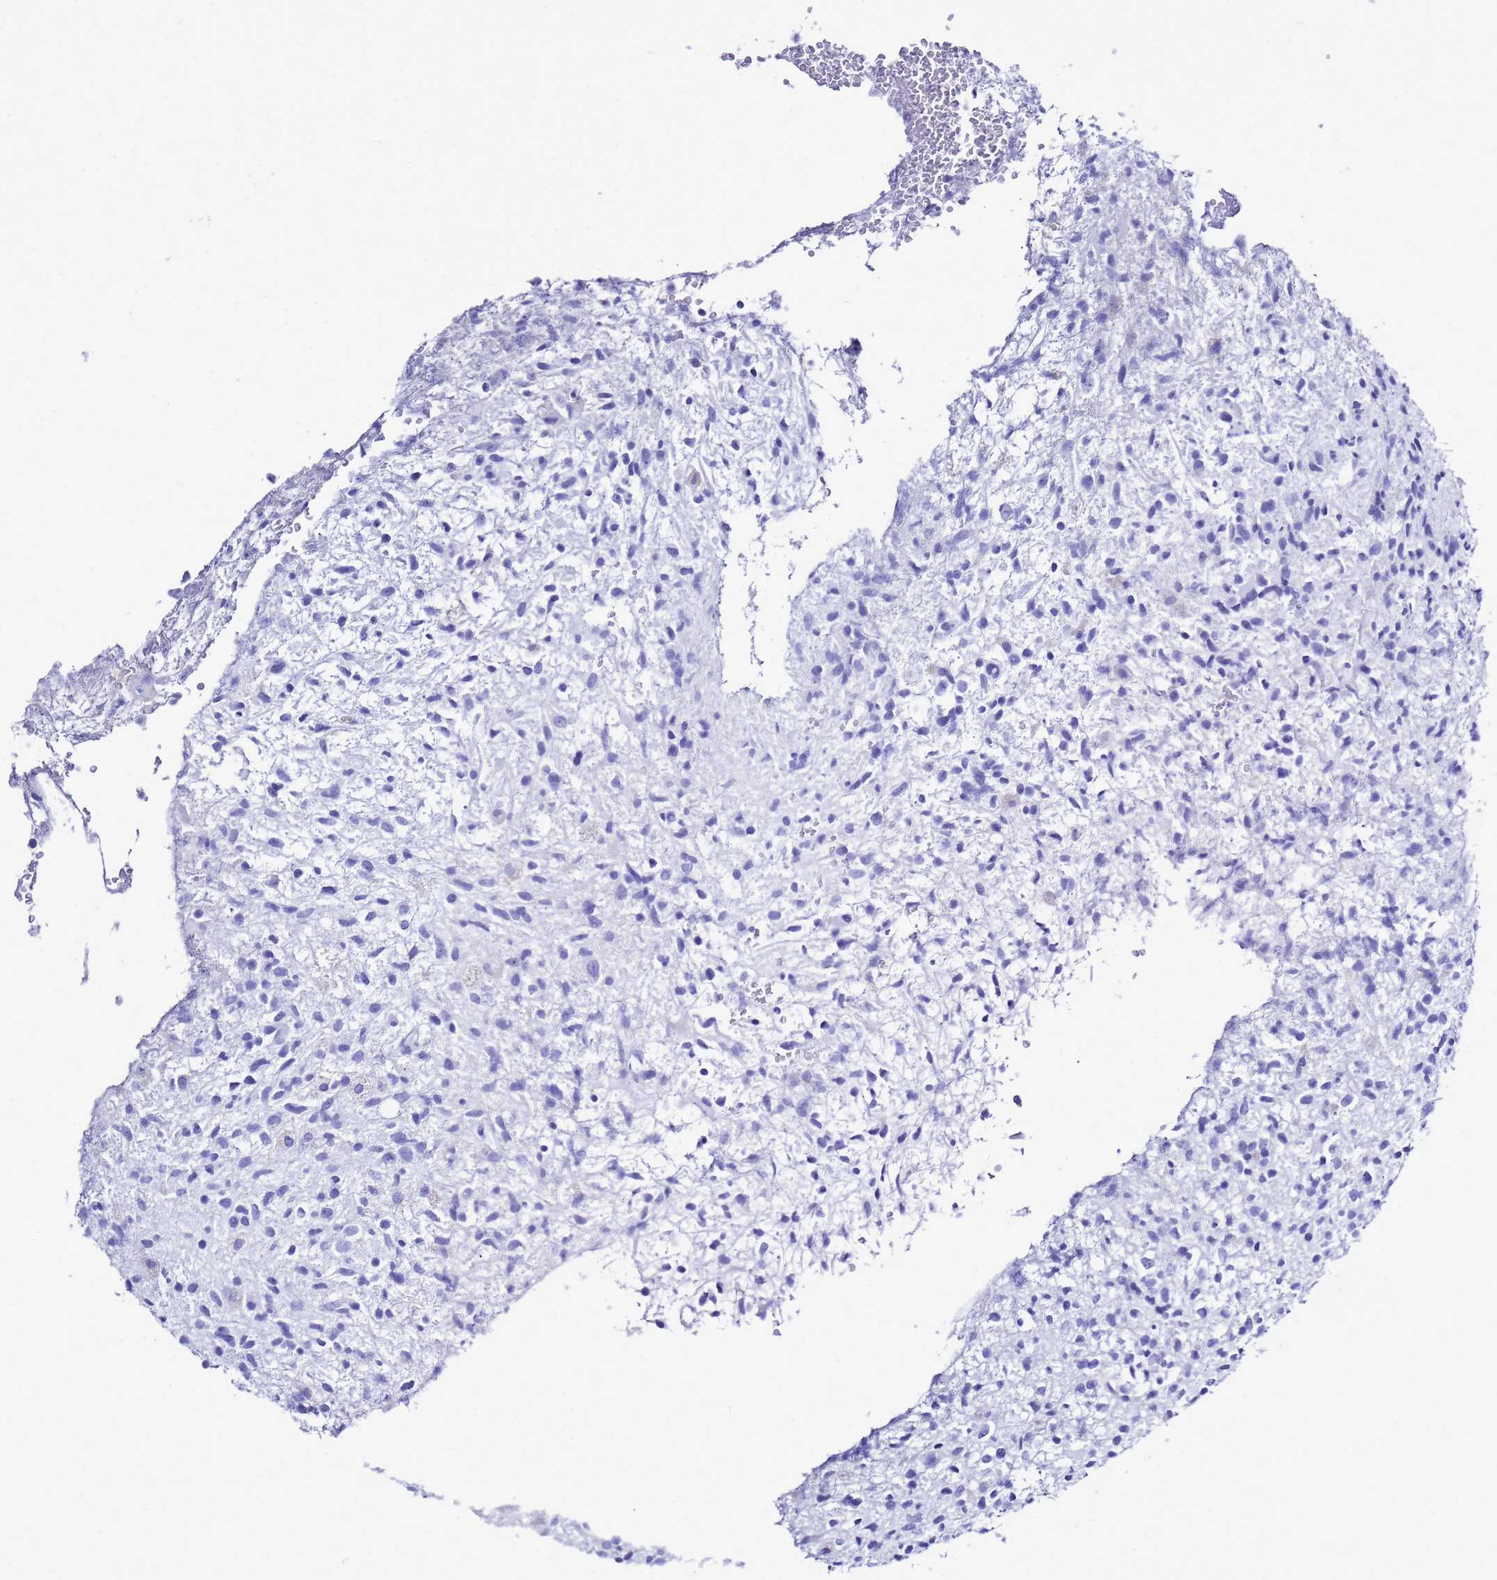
{"staining": {"intensity": "negative", "quantity": "none", "location": "none"}, "tissue": "glioma", "cell_type": "Tumor cells", "image_type": "cancer", "snomed": [{"axis": "morphology", "description": "Glioma, malignant, High grade"}, {"axis": "topography", "description": "Brain"}], "caption": "Glioma was stained to show a protein in brown. There is no significant expression in tumor cells. (DAB immunohistochemistry visualized using brightfield microscopy, high magnification).", "gene": "LIPF", "patient": {"sex": "male", "age": 56}}